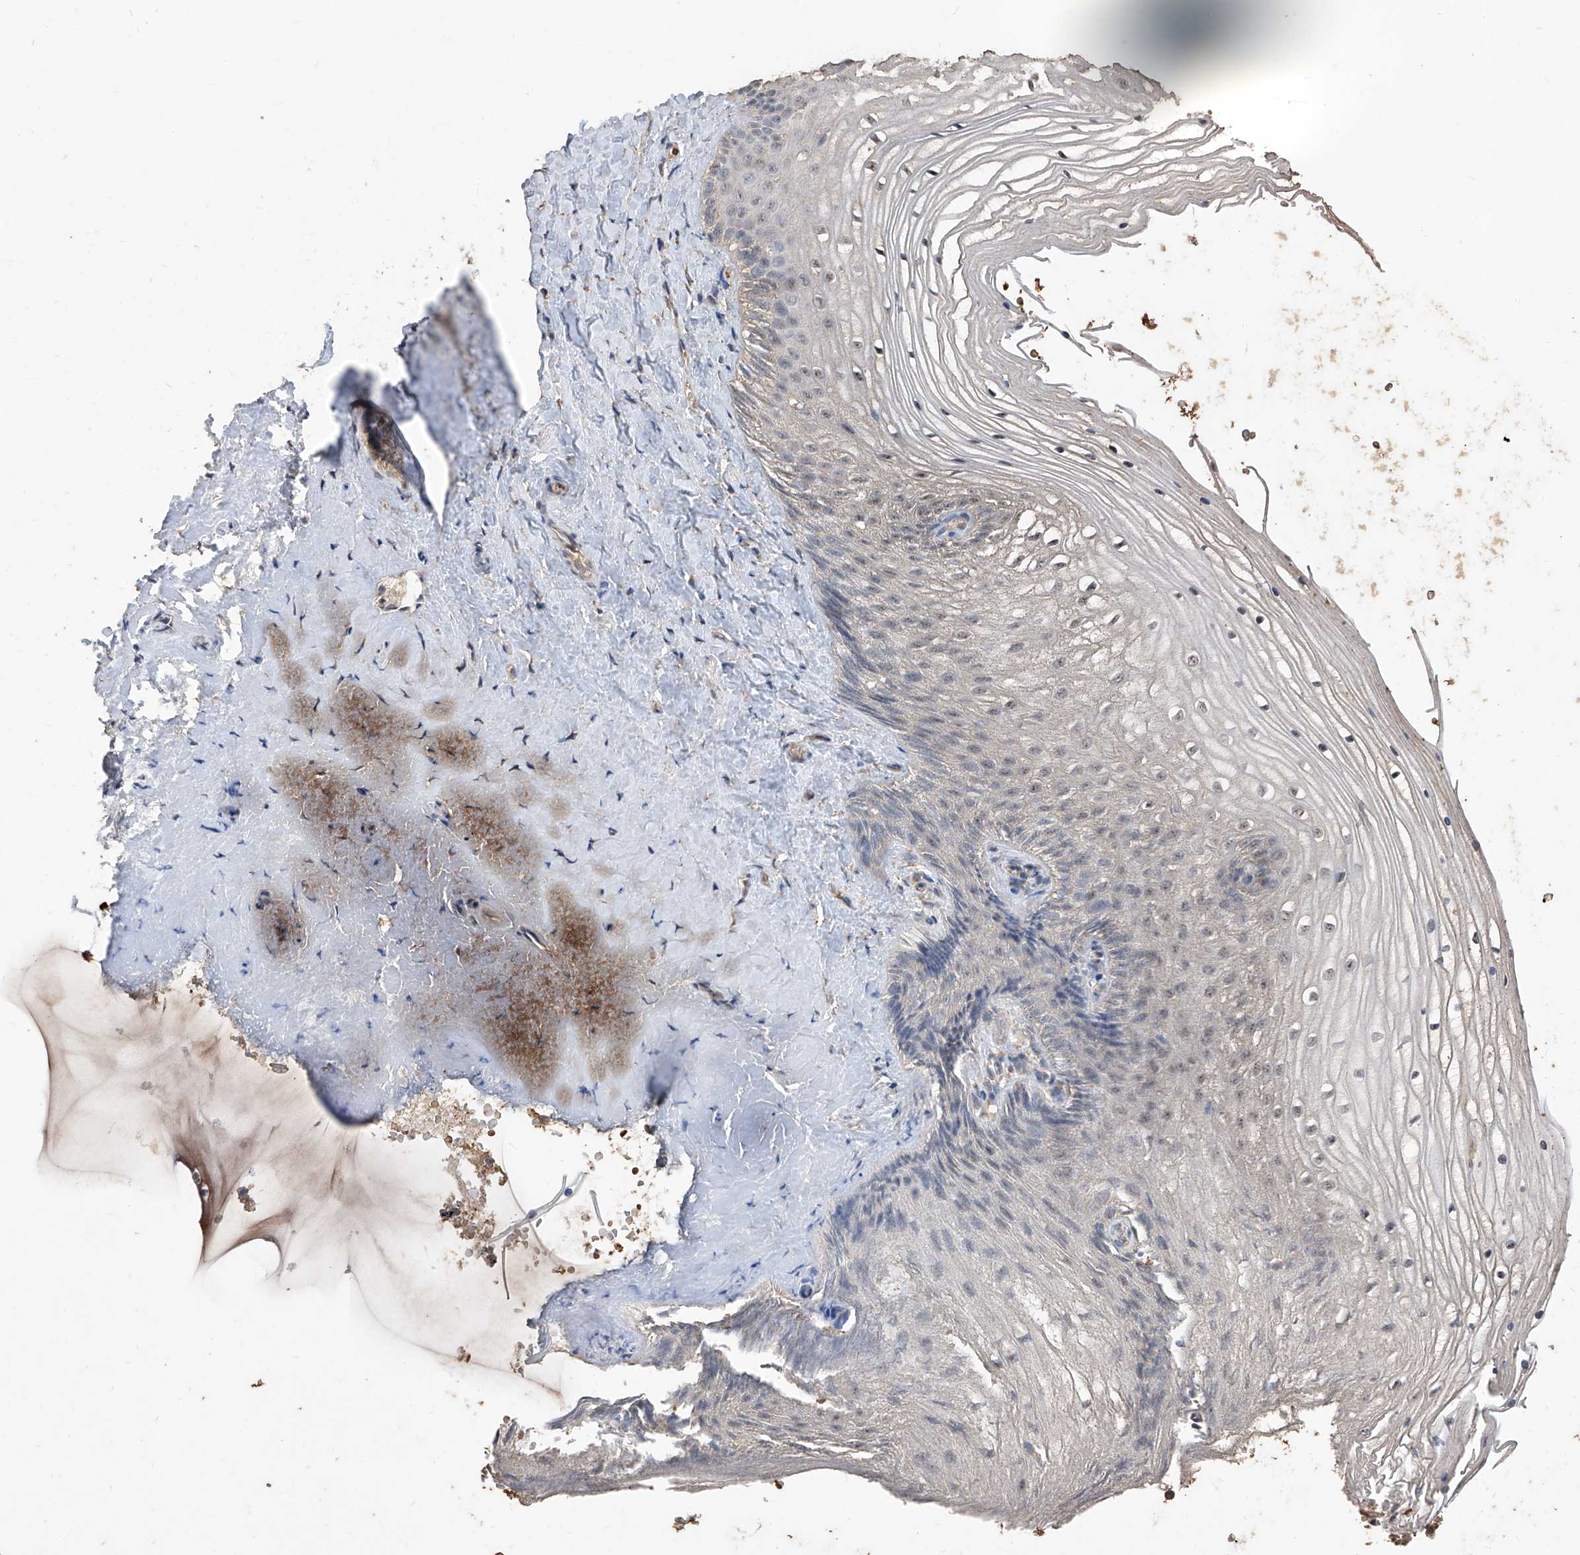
{"staining": {"intensity": "weak", "quantity": "<25%", "location": "nuclear"}, "tissue": "vagina", "cell_type": "Squamous epithelial cells", "image_type": "normal", "snomed": [{"axis": "morphology", "description": "Normal tissue, NOS"}, {"axis": "topography", "description": "Vagina"}, {"axis": "topography", "description": "Cervix"}], "caption": "Squamous epithelial cells show no significant expression in unremarkable vagina. (DAB (3,3'-diaminobenzidine) immunohistochemistry (IHC) visualized using brightfield microscopy, high magnification).", "gene": "EML1", "patient": {"sex": "female", "age": 40}}